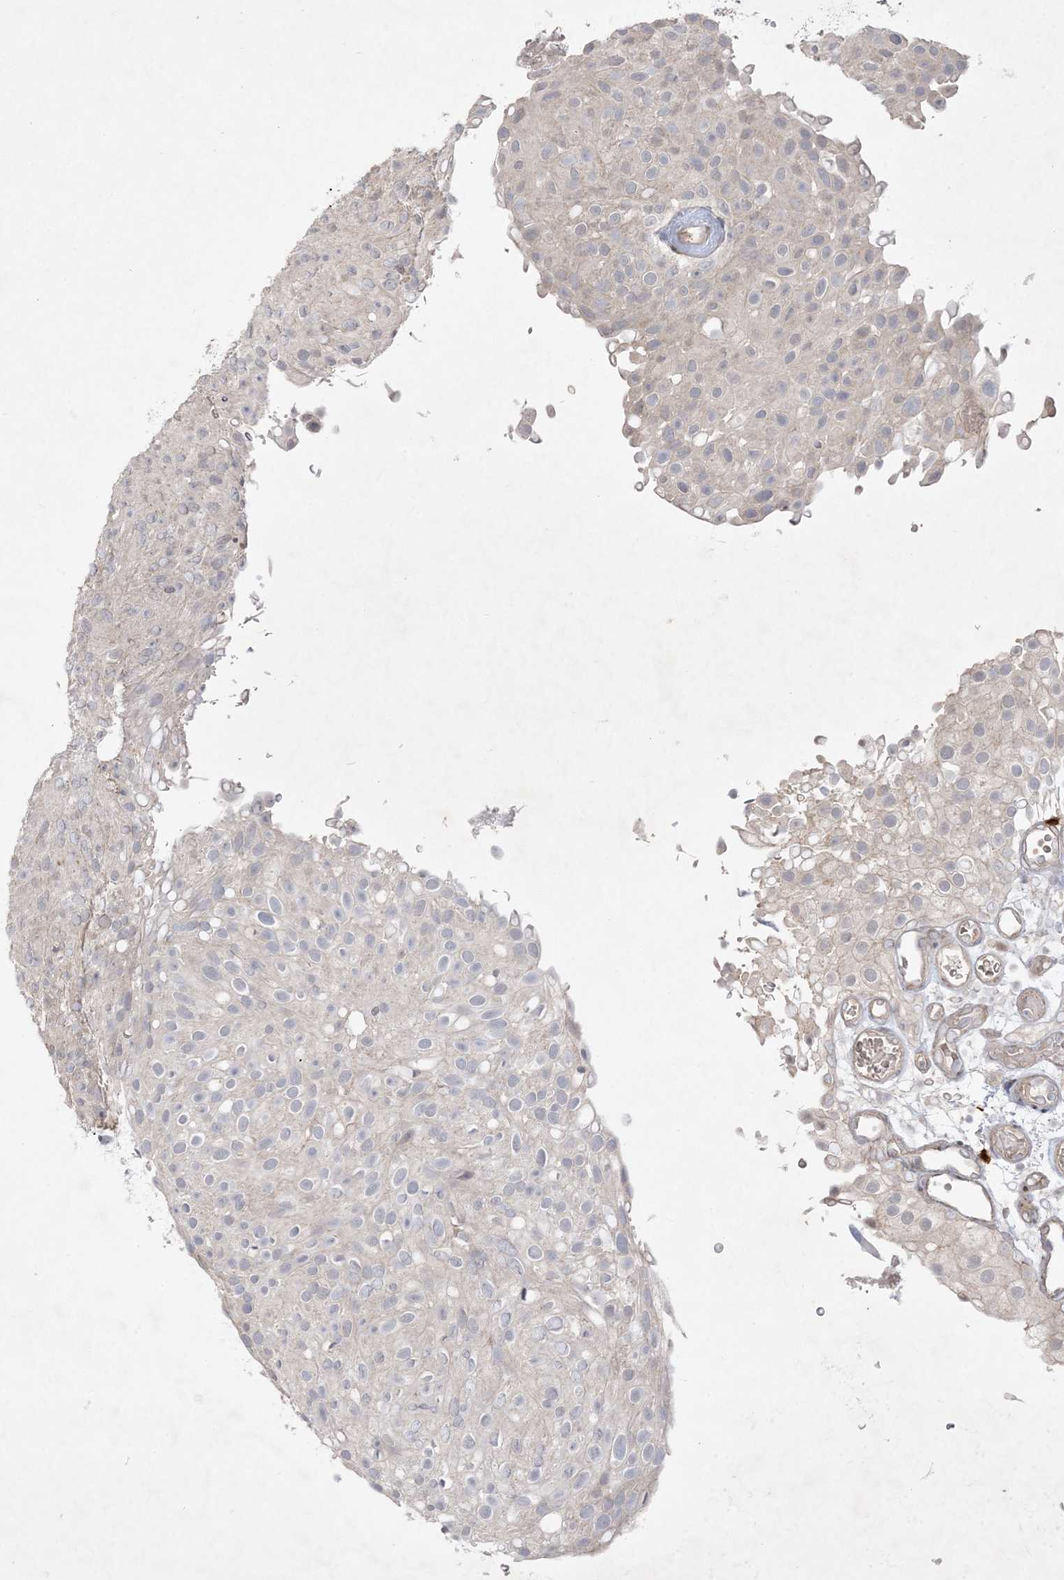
{"staining": {"intensity": "negative", "quantity": "none", "location": "none"}, "tissue": "urothelial cancer", "cell_type": "Tumor cells", "image_type": "cancer", "snomed": [{"axis": "morphology", "description": "Urothelial carcinoma, Low grade"}, {"axis": "topography", "description": "Urinary bladder"}], "caption": "Immunohistochemical staining of low-grade urothelial carcinoma displays no significant expression in tumor cells.", "gene": "CLNK", "patient": {"sex": "male", "age": 78}}